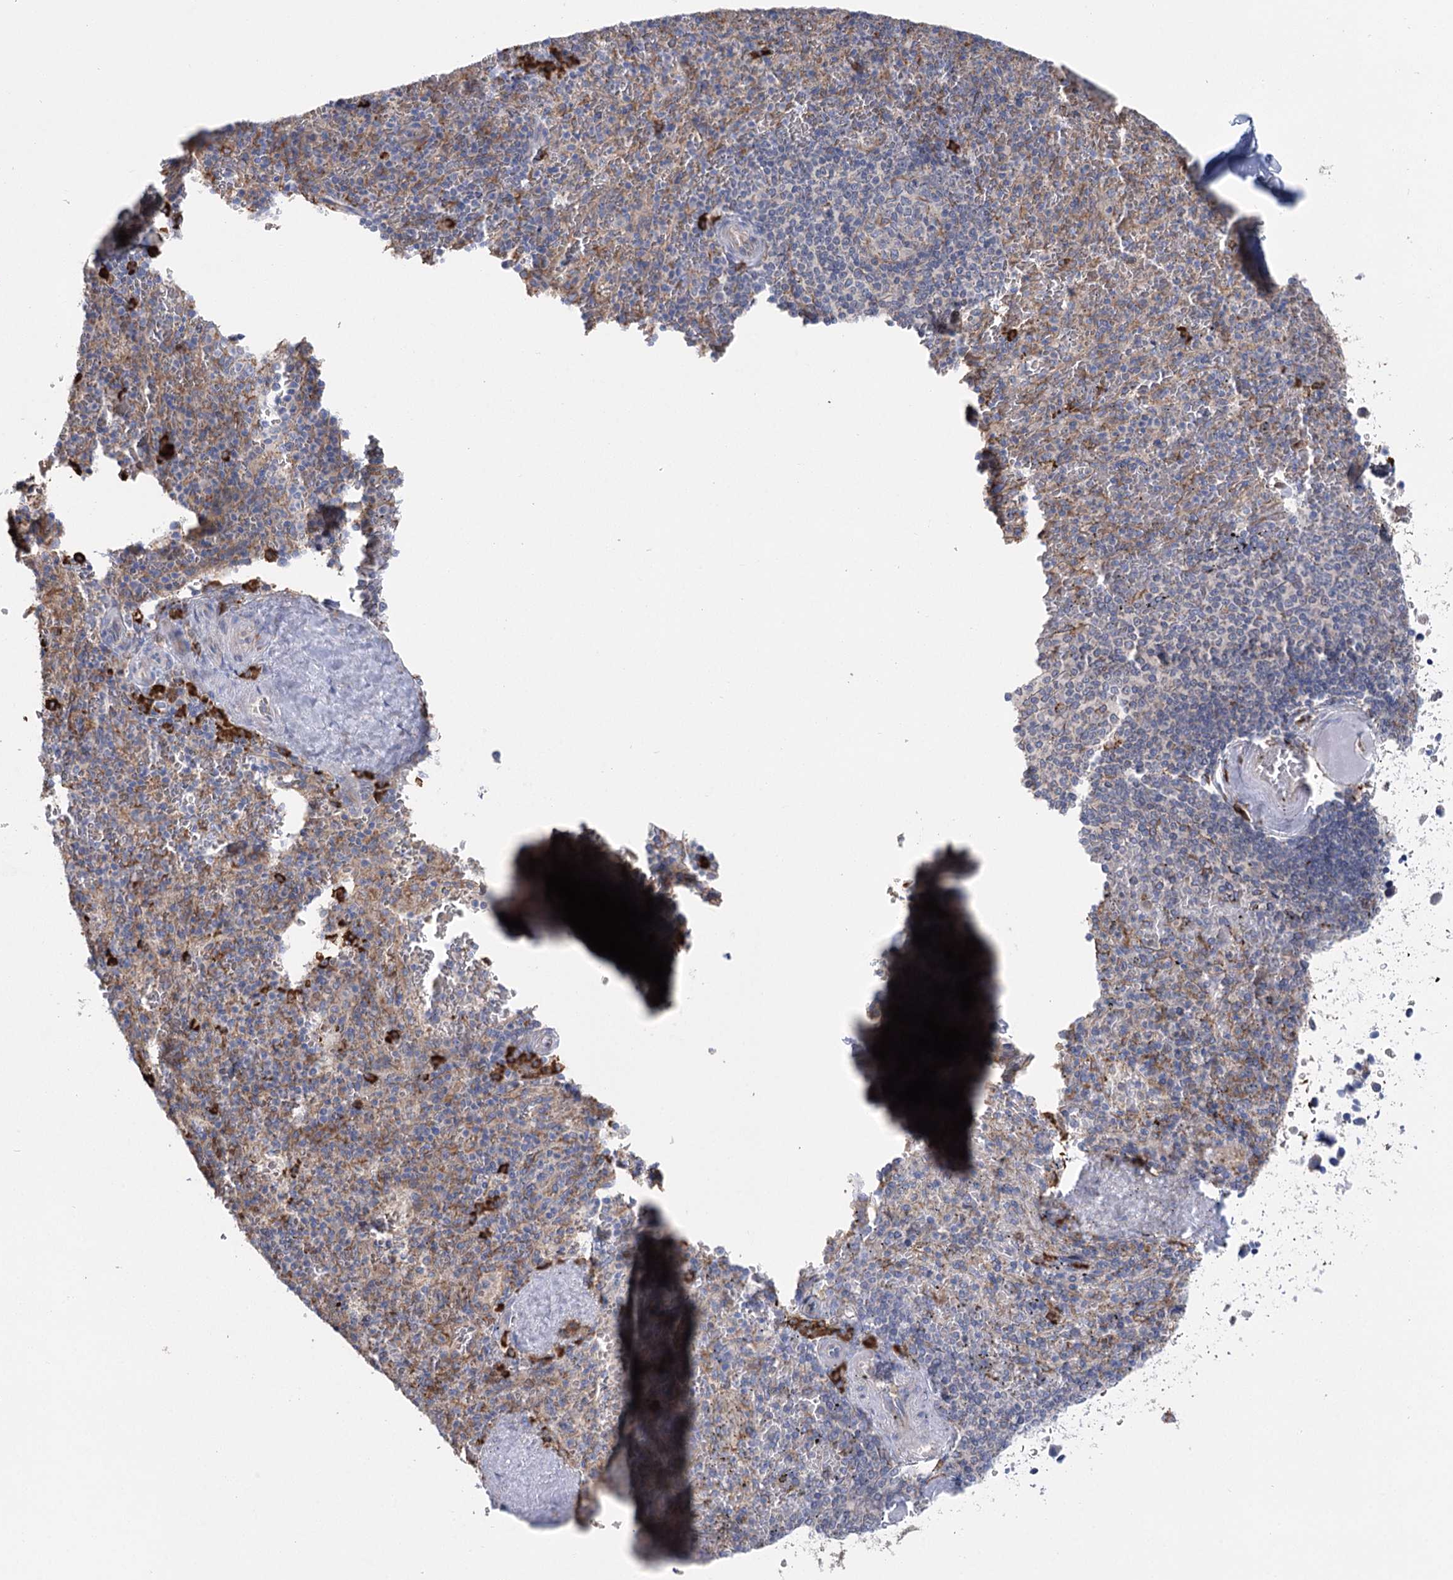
{"staining": {"intensity": "moderate", "quantity": "<25%", "location": "cytoplasmic/membranous"}, "tissue": "spleen", "cell_type": "Cells in red pulp", "image_type": "normal", "snomed": [{"axis": "morphology", "description": "Normal tissue, NOS"}, {"axis": "topography", "description": "Spleen"}], "caption": "Unremarkable spleen exhibits moderate cytoplasmic/membranous staining in about <25% of cells in red pulp, visualized by immunohistochemistry.", "gene": "METTL24", "patient": {"sex": "male", "age": 82}}